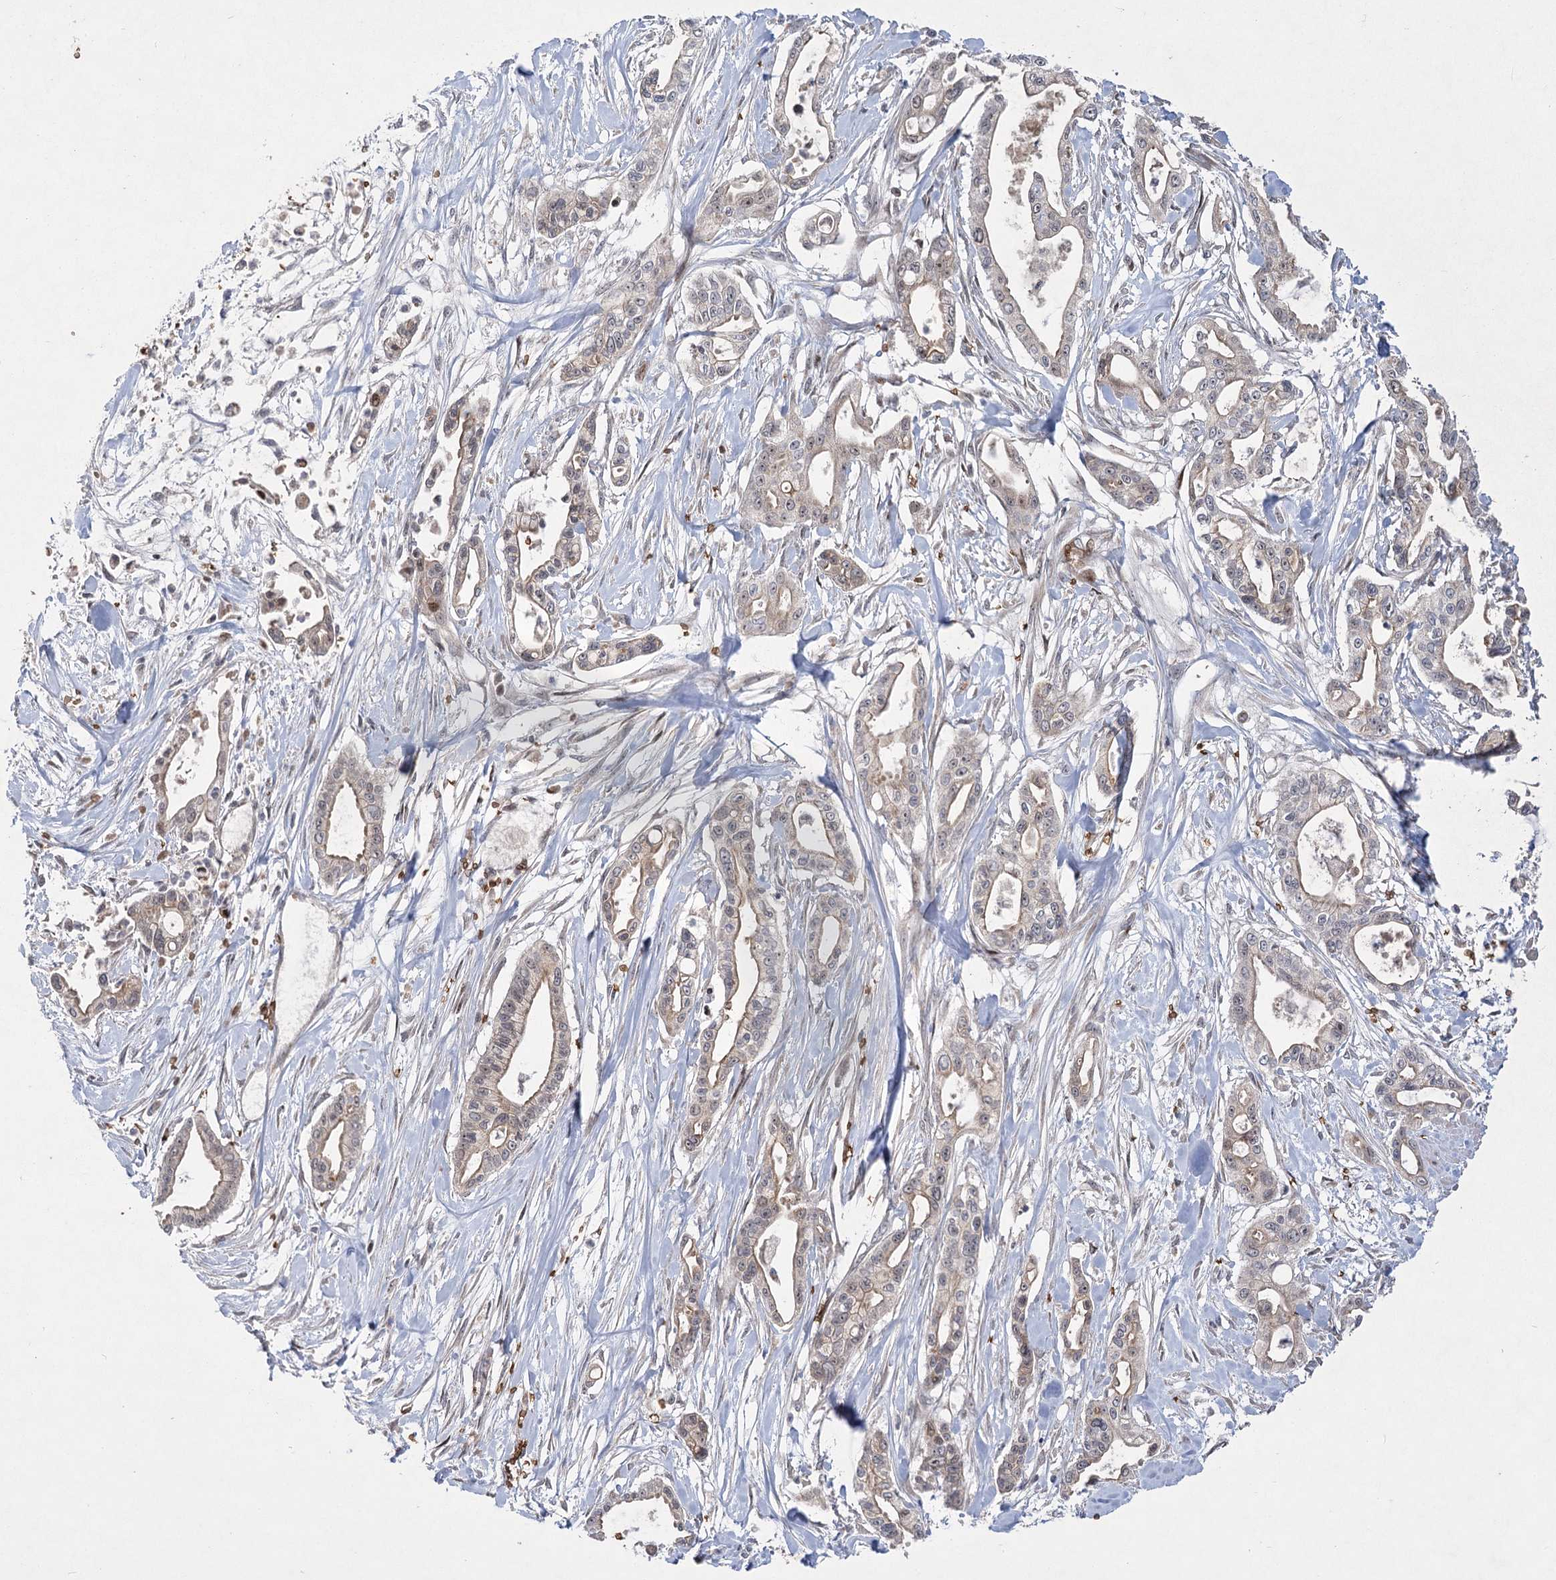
{"staining": {"intensity": "weak", "quantity": "25%-75%", "location": "cytoplasmic/membranous"}, "tissue": "pancreatic cancer", "cell_type": "Tumor cells", "image_type": "cancer", "snomed": [{"axis": "morphology", "description": "Adenocarcinoma, NOS"}, {"axis": "topography", "description": "Pancreas"}], "caption": "The micrograph shows immunohistochemical staining of pancreatic cancer (adenocarcinoma). There is weak cytoplasmic/membranous expression is appreciated in approximately 25%-75% of tumor cells.", "gene": "NSMCE4A", "patient": {"sex": "male", "age": 68}}